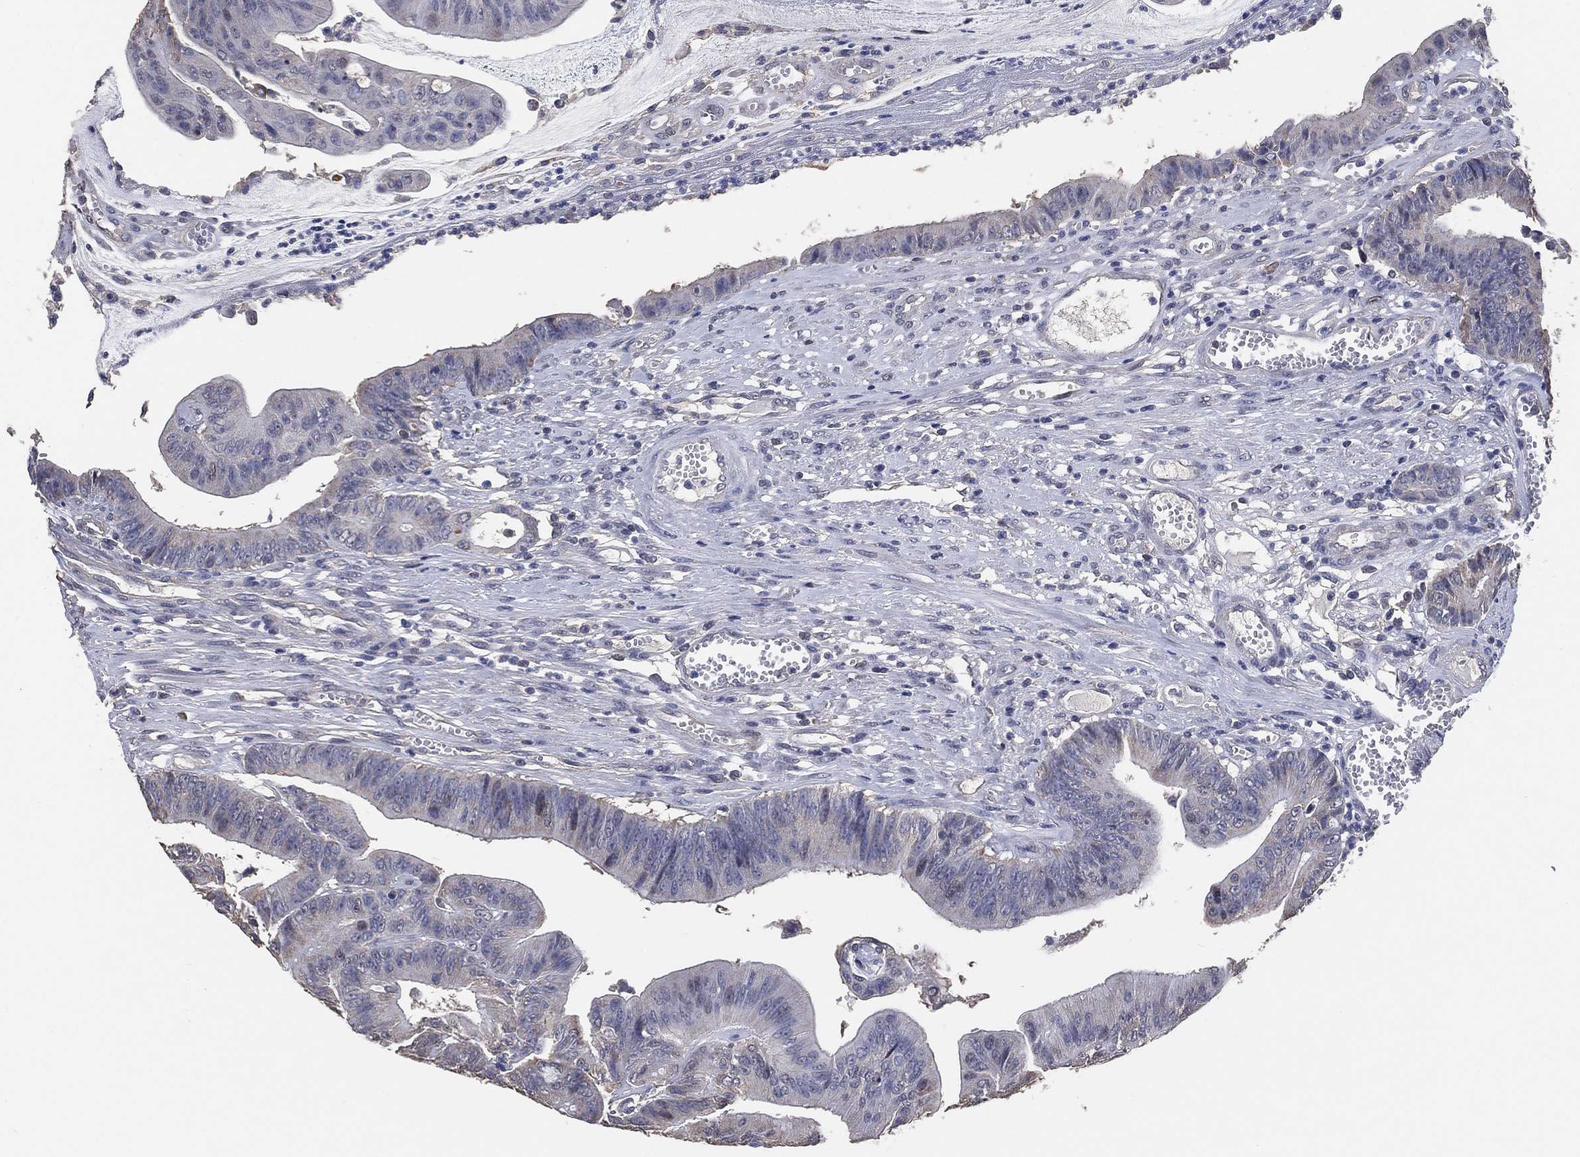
{"staining": {"intensity": "negative", "quantity": "none", "location": "none"}, "tissue": "colorectal cancer", "cell_type": "Tumor cells", "image_type": "cancer", "snomed": [{"axis": "morphology", "description": "Adenocarcinoma, NOS"}, {"axis": "topography", "description": "Colon"}], "caption": "A micrograph of human colorectal cancer is negative for staining in tumor cells.", "gene": "KLK5", "patient": {"sex": "female", "age": 69}}